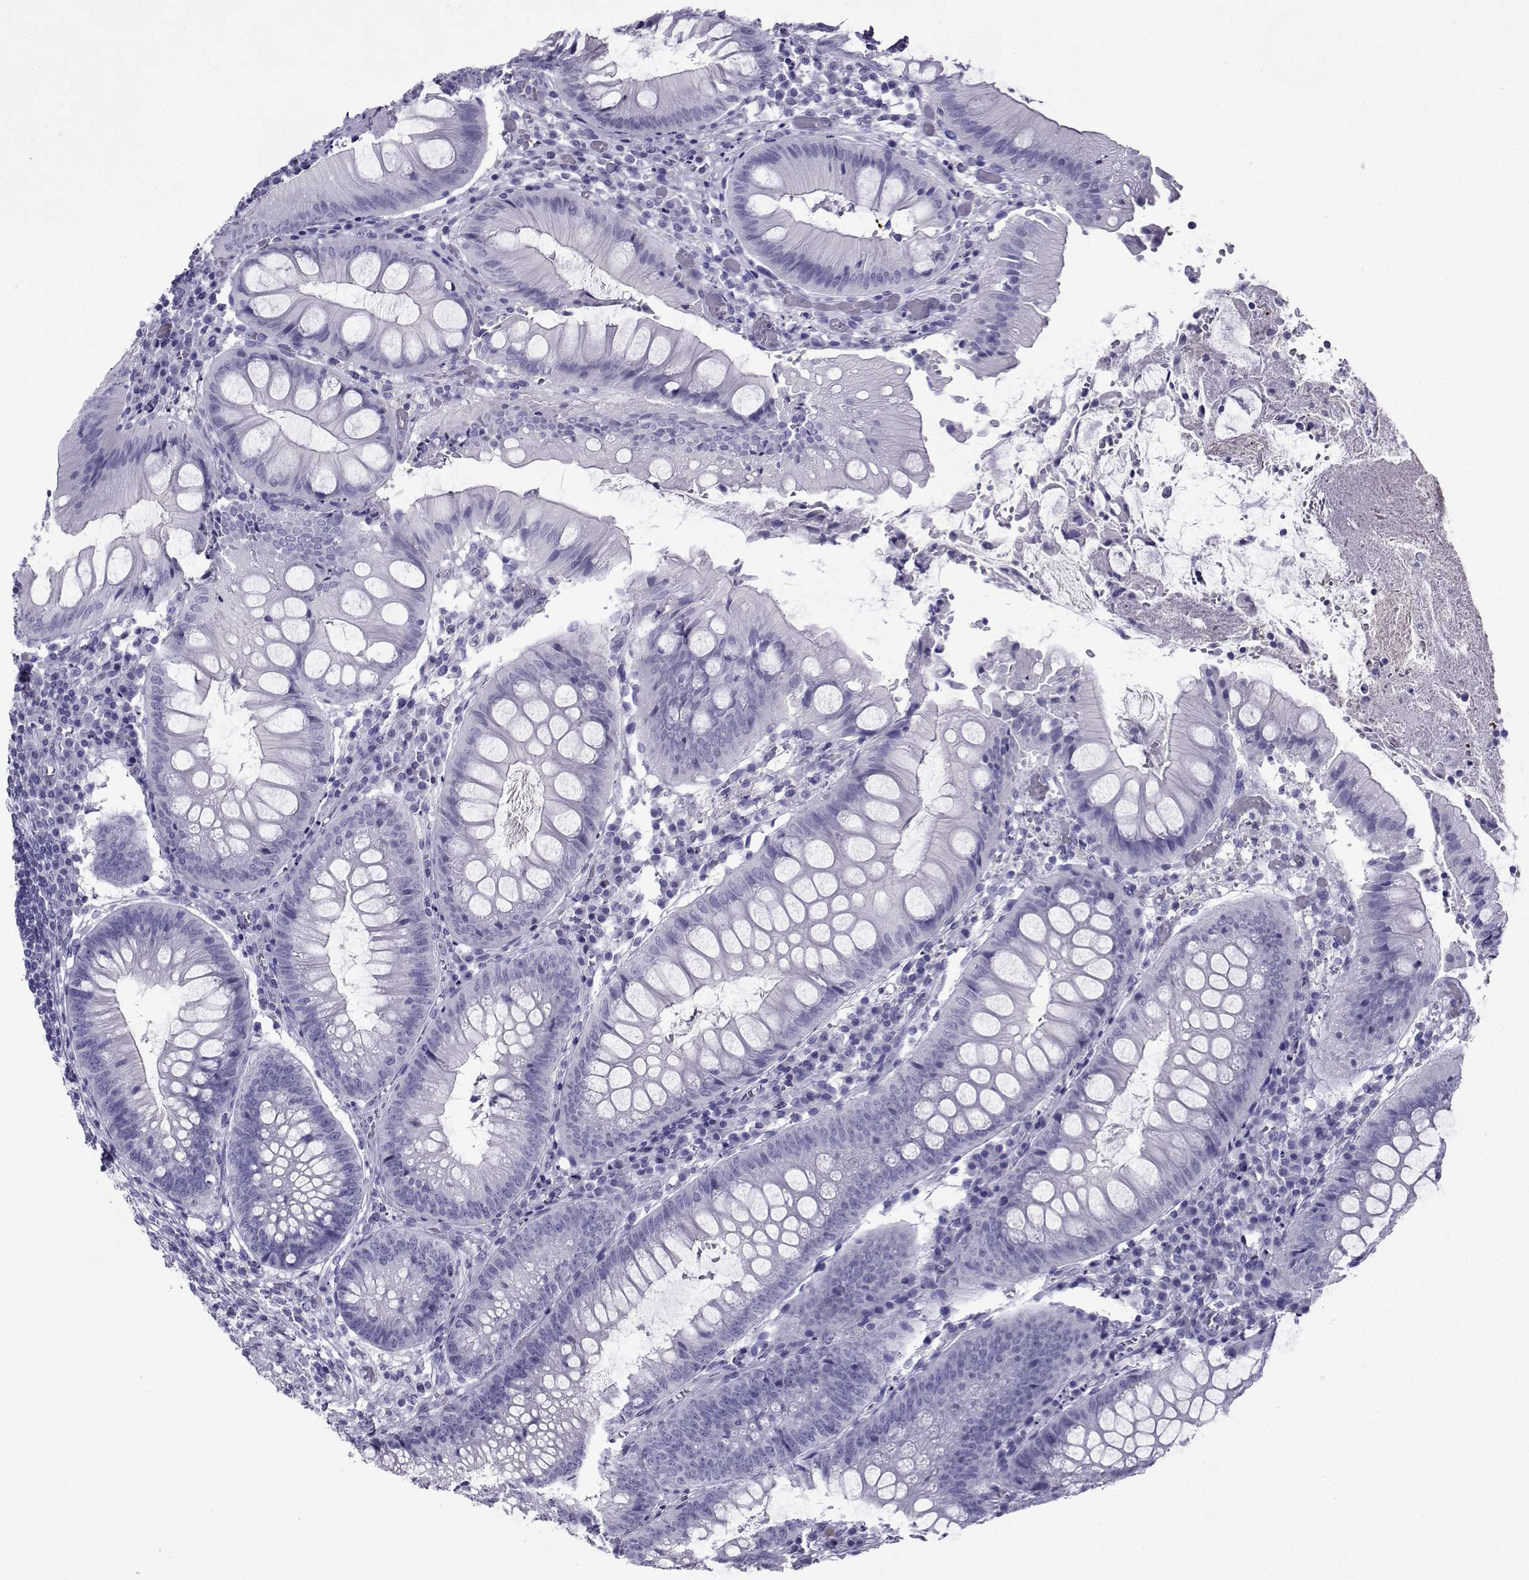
{"staining": {"intensity": "negative", "quantity": "none", "location": "none"}, "tissue": "appendix", "cell_type": "Glandular cells", "image_type": "normal", "snomed": [{"axis": "morphology", "description": "Normal tissue, NOS"}, {"axis": "morphology", "description": "Inflammation, NOS"}, {"axis": "topography", "description": "Appendix"}], "caption": "High magnification brightfield microscopy of benign appendix stained with DAB (3,3'-diaminobenzidine) (brown) and counterstained with hematoxylin (blue): glandular cells show no significant positivity. (DAB immunohistochemistry (IHC), high magnification).", "gene": "CRYBB1", "patient": {"sex": "male", "age": 16}}